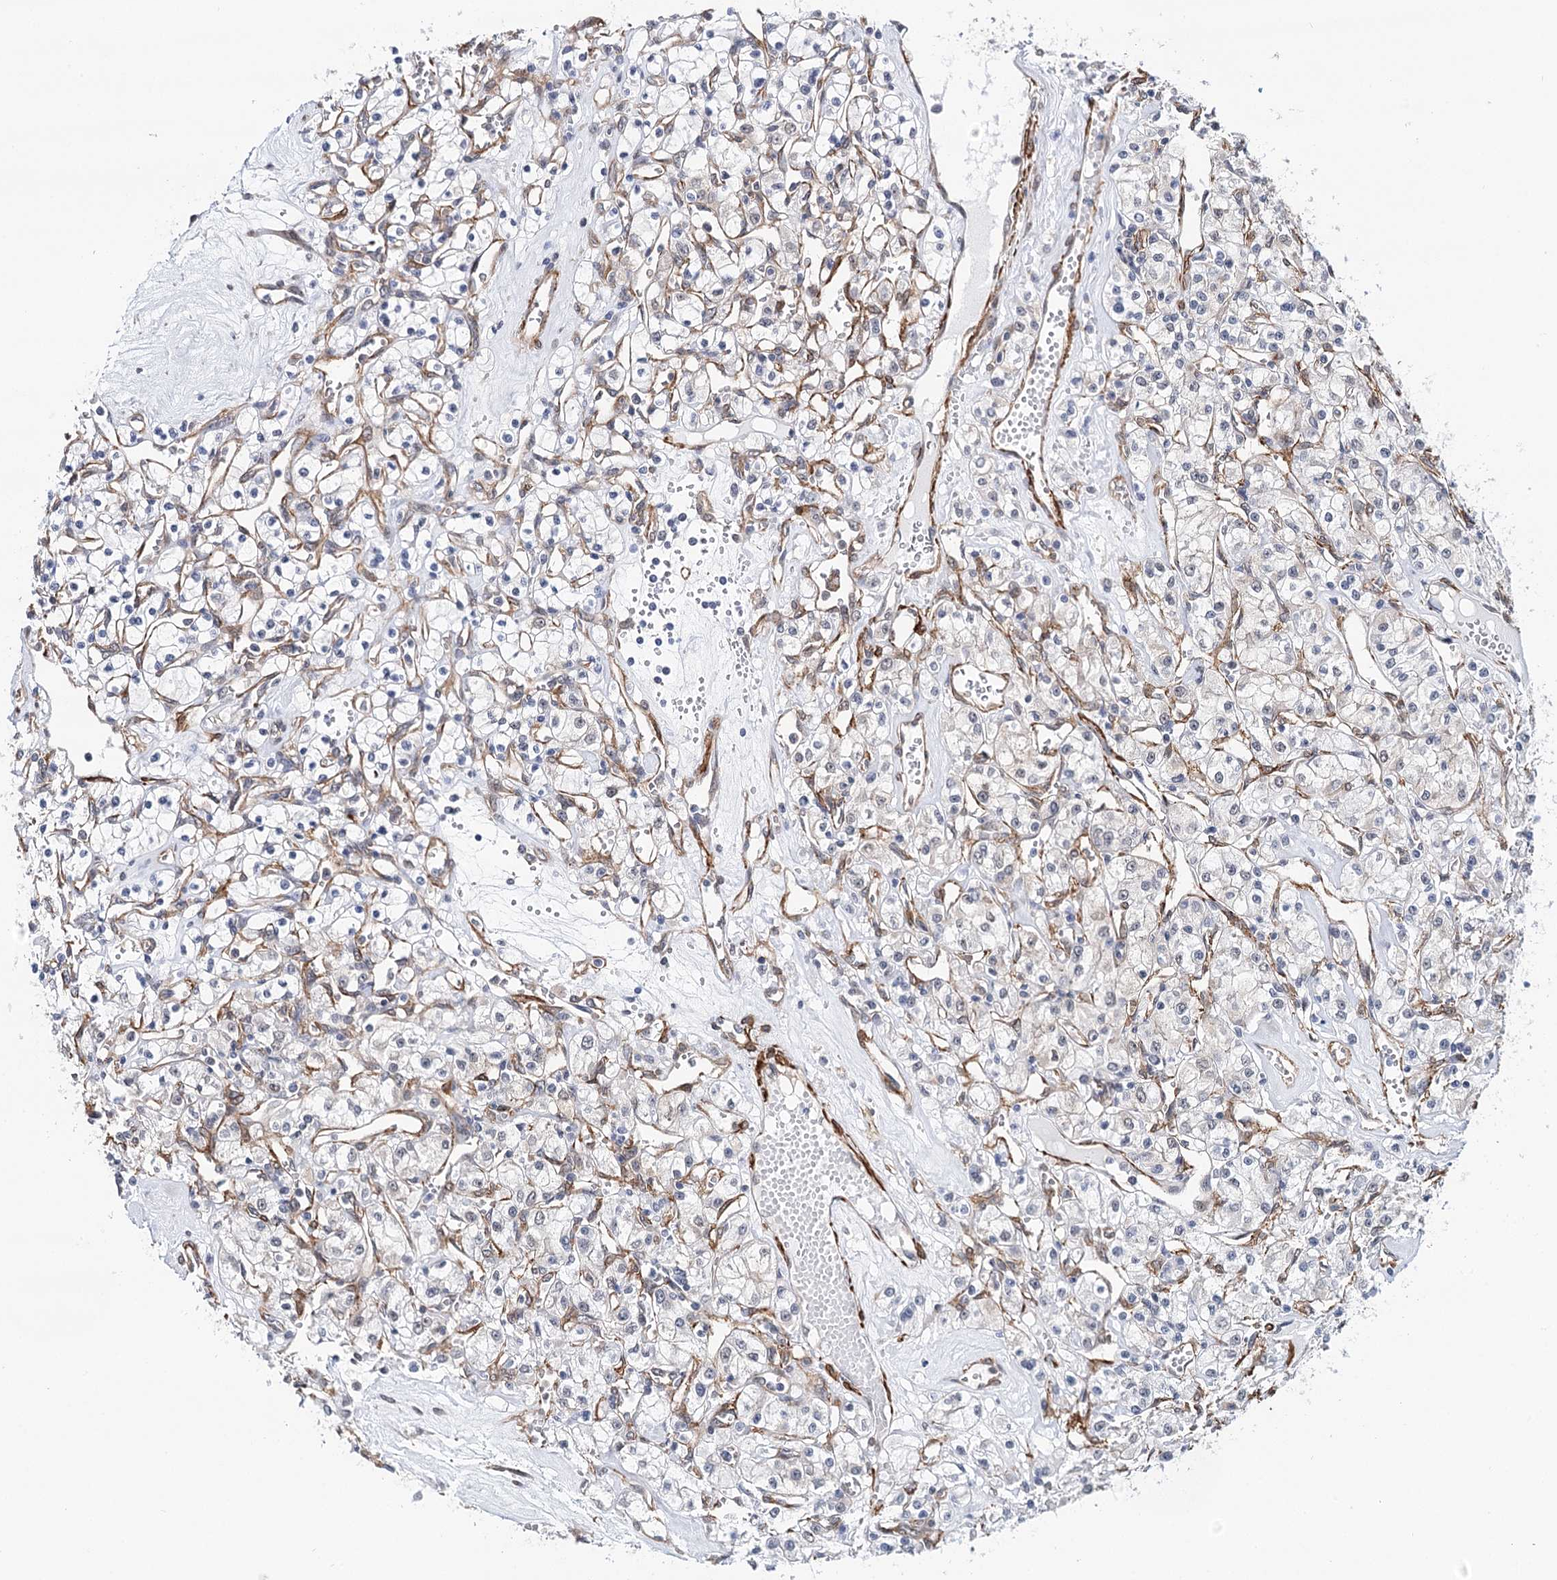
{"staining": {"intensity": "negative", "quantity": "none", "location": "none"}, "tissue": "renal cancer", "cell_type": "Tumor cells", "image_type": "cancer", "snomed": [{"axis": "morphology", "description": "Adenocarcinoma, NOS"}, {"axis": "topography", "description": "Kidney"}], "caption": "Immunohistochemistry (IHC) micrograph of neoplastic tissue: renal cancer (adenocarcinoma) stained with DAB displays no significant protein positivity in tumor cells. (Stains: DAB (3,3'-diaminobenzidine) immunohistochemistry (IHC) with hematoxylin counter stain, Microscopy: brightfield microscopy at high magnification).", "gene": "PPP2R5B", "patient": {"sex": "female", "age": 59}}